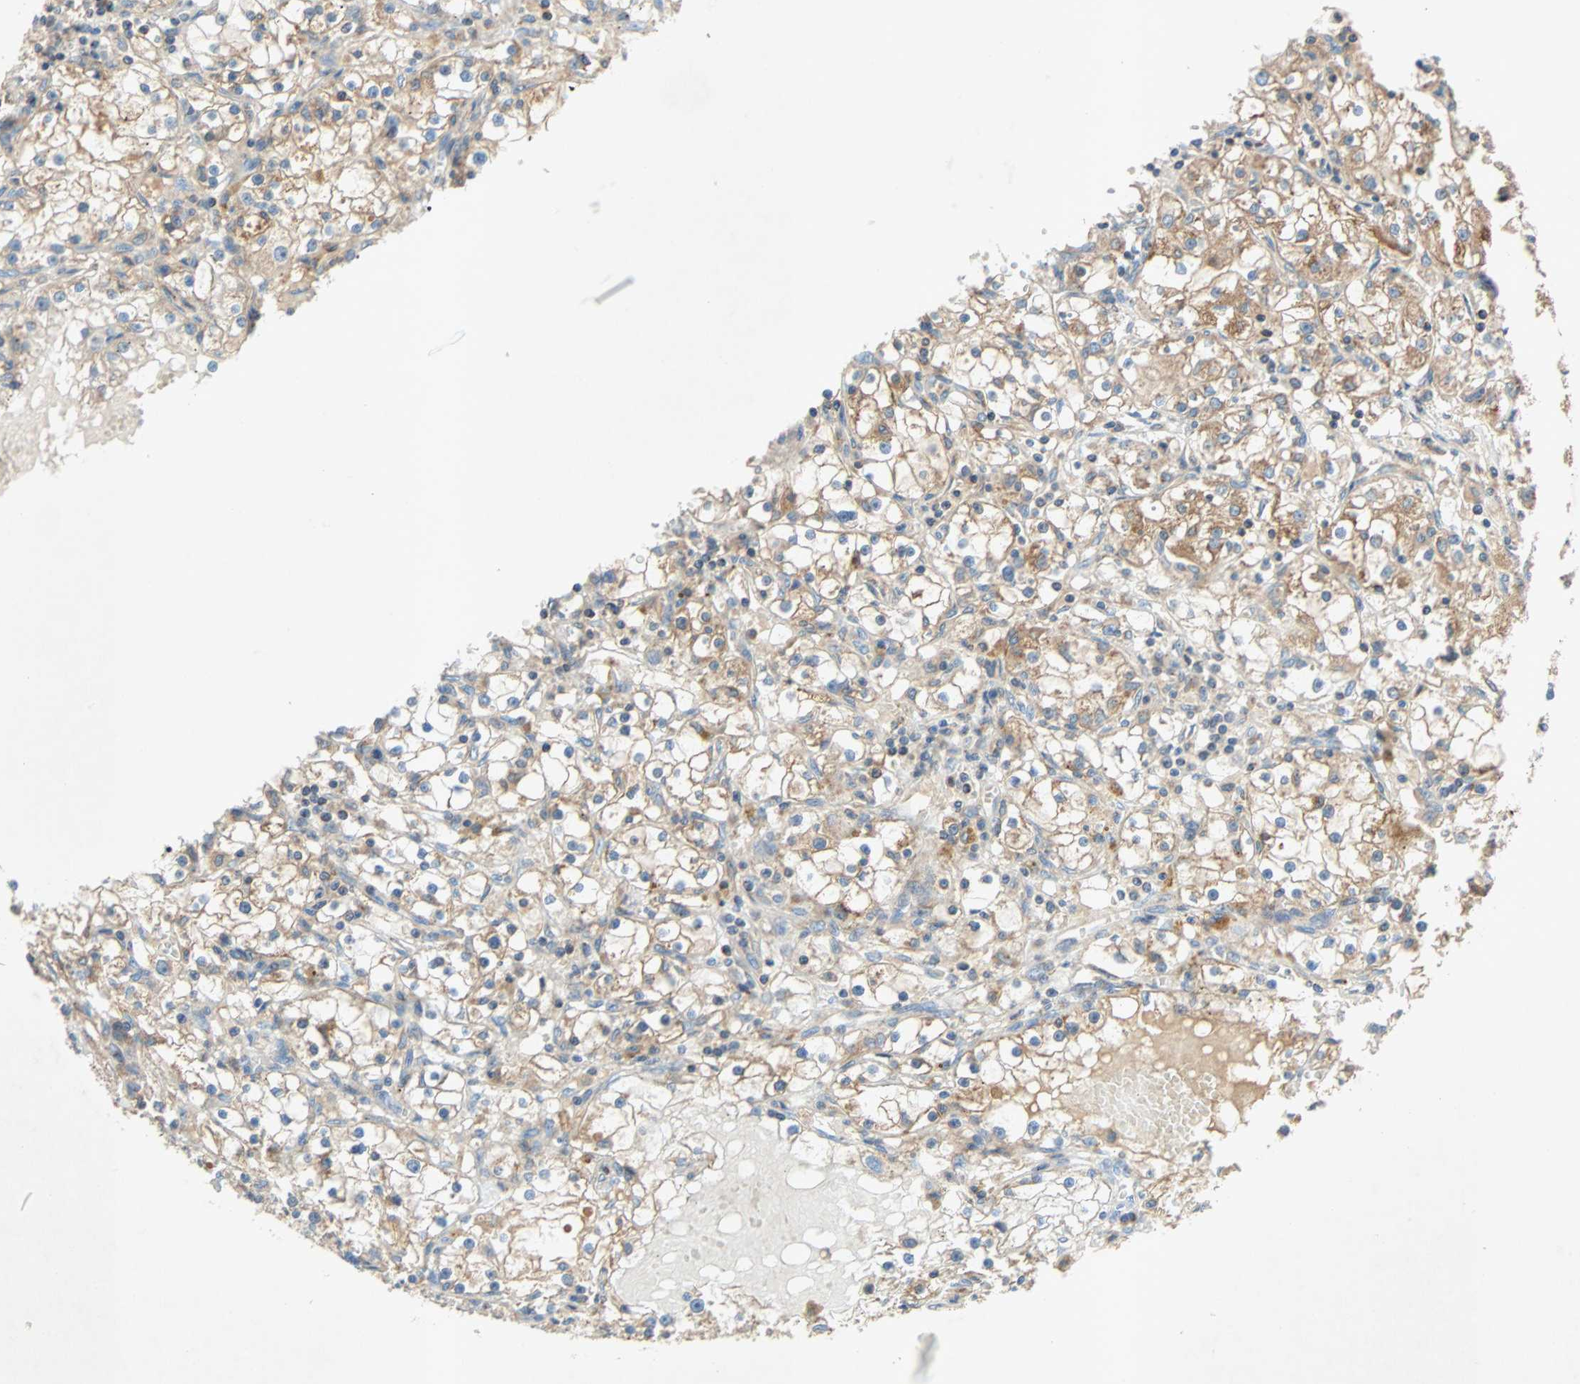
{"staining": {"intensity": "weak", "quantity": ">75%", "location": "cytoplasmic/membranous"}, "tissue": "renal cancer", "cell_type": "Tumor cells", "image_type": "cancer", "snomed": [{"axis": "morphology", "description": "Adenocarcinoma, NOS"}, {"axis": "topography", "description": "Kidney"}], "caption": "Immunohistochemistry (IHC) (DAB) staining of renal adenocarcinoma exhibits weak cytoplasmic/membranous protein expression in approximately >75% of tumor cells.", "gene": "XYLT1", "patient": {"sex": "male", "age": 56}}